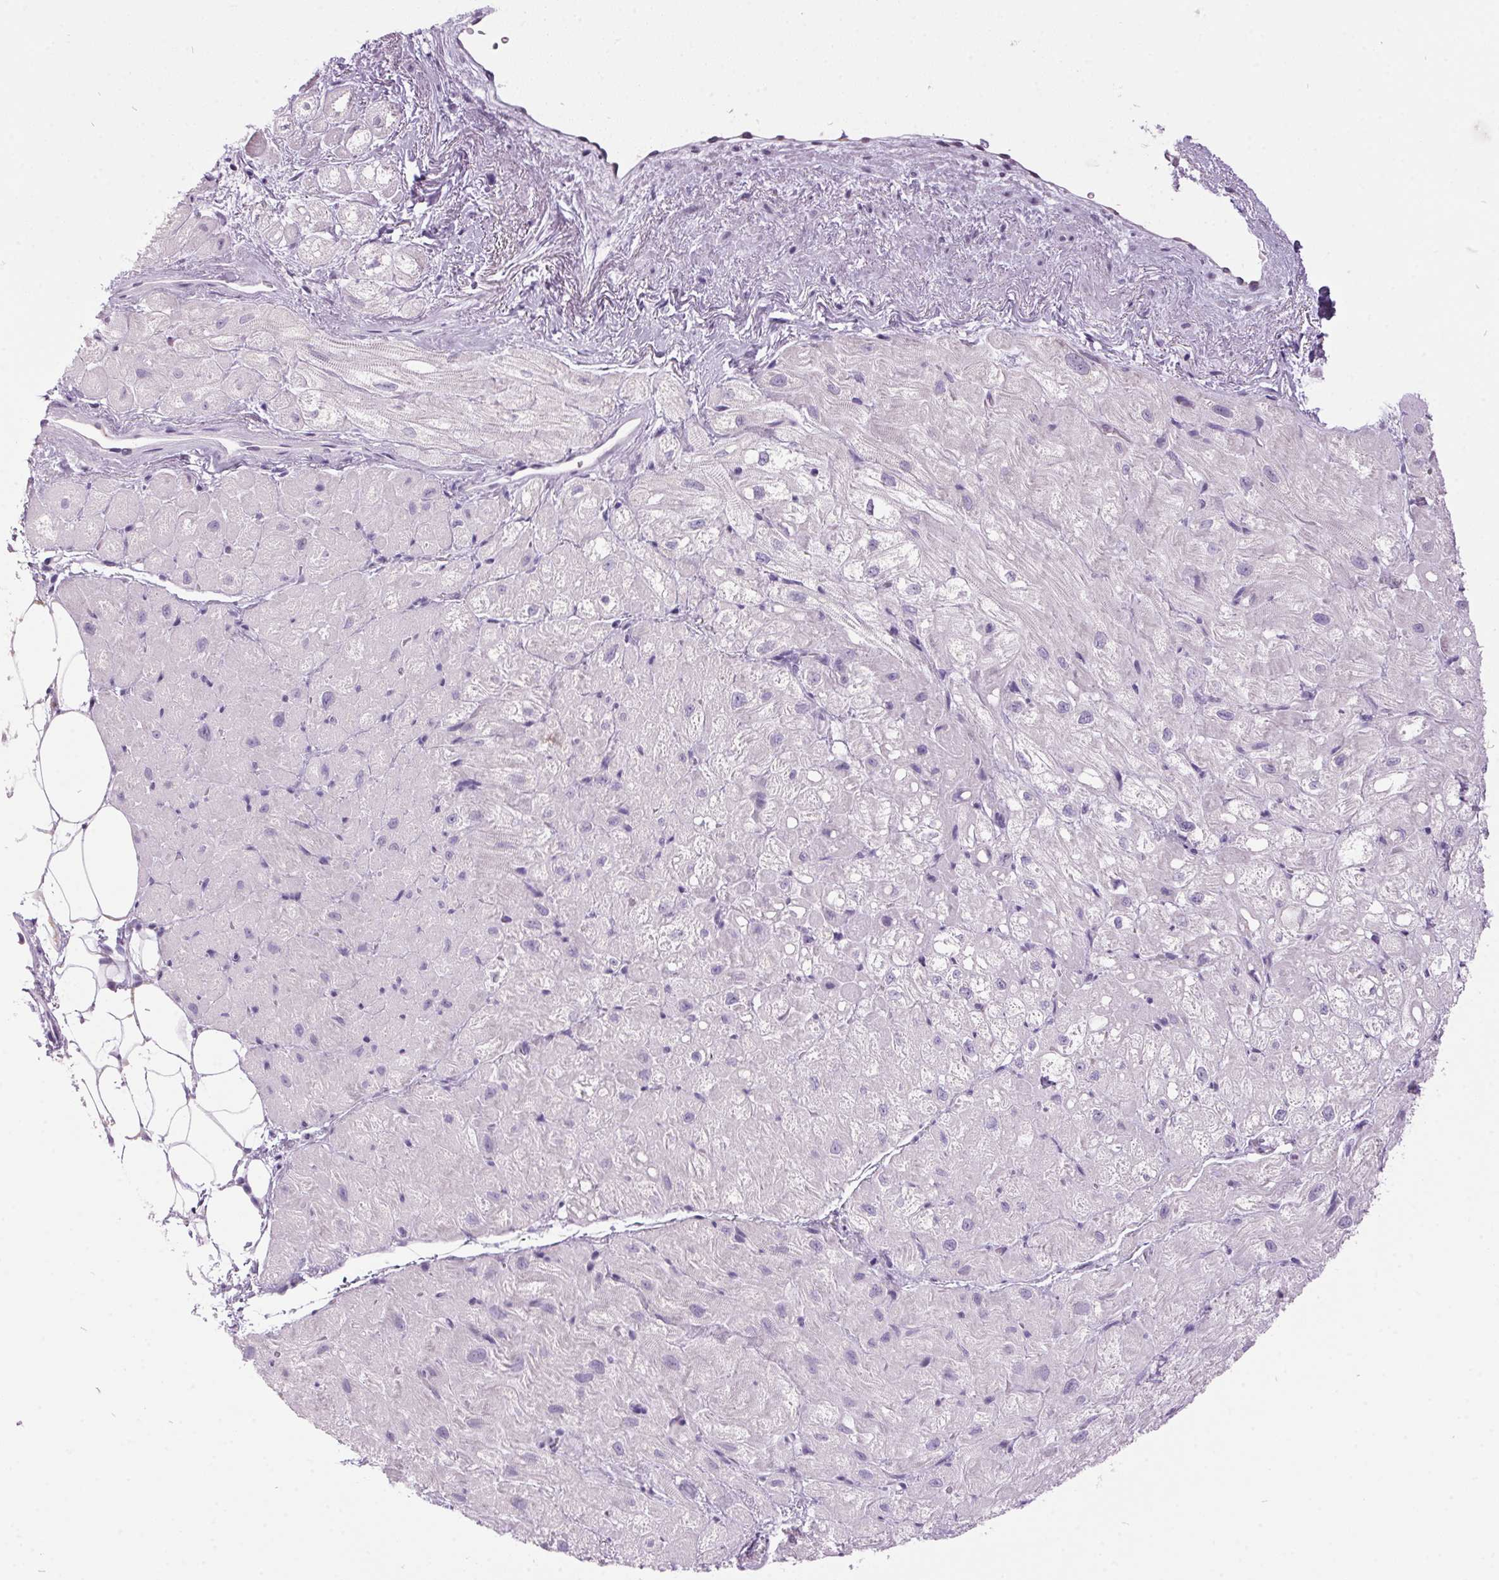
{"staining": {"intensity": "negative", "quantity": "none", "location": "none"}, "tissue": "heart muscle", "cell_type": "Cardiomyocytes", "image_type": "normal", "snomed": [{"axis": "morphology", "description": "Normal tissue, NOS"}, {"axis": "topography", "description": "Heart"}], "caption": "Immunohistochemistry of normal heart muscle exhibits no positivity in cardiomyocytes. (Brightfield microscopy of DAB immunohistochemistry at high magnification).", "gene": "ODAD2", "patient": {"sex": "female", "age": 69}}